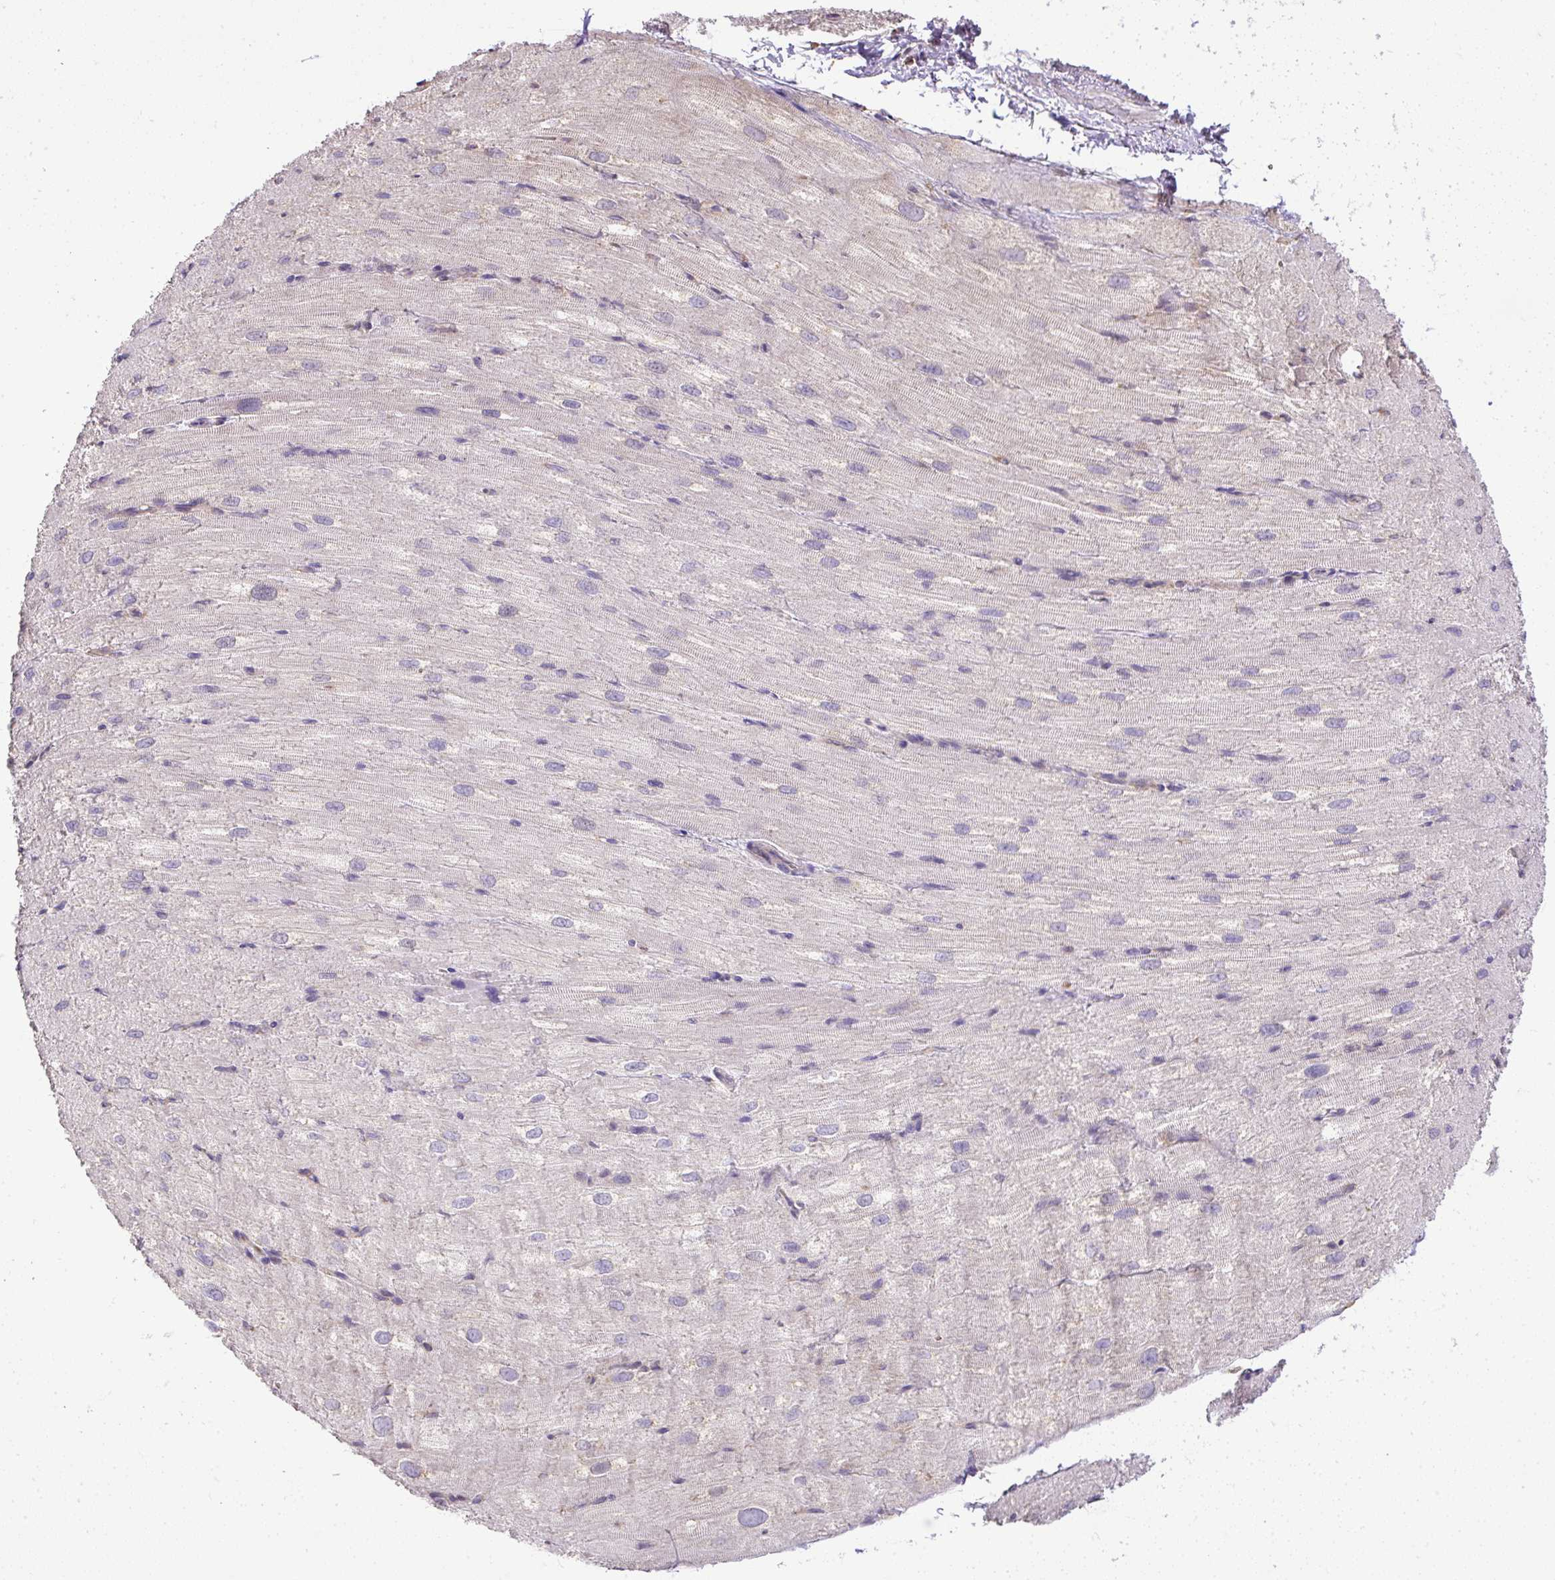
{"staining": {"intensity": "negative", "quantity": "none", "location": "none"}, "tissue": "heart muscle", "cell_type": "Cardiomyocytes", "image_type": "normal", "snomed": [{"axis": "morphology", "description": "Normal tissue, NOS"}, {"axis": "topography", "description": "Heart"}], "caption": "Immunohistochemistry (IHC) of benign human heart muscle displays no positivity in cardiomyocytes.", "gene": "SMC4", "patient": {"sex": "male", "age": 62}}